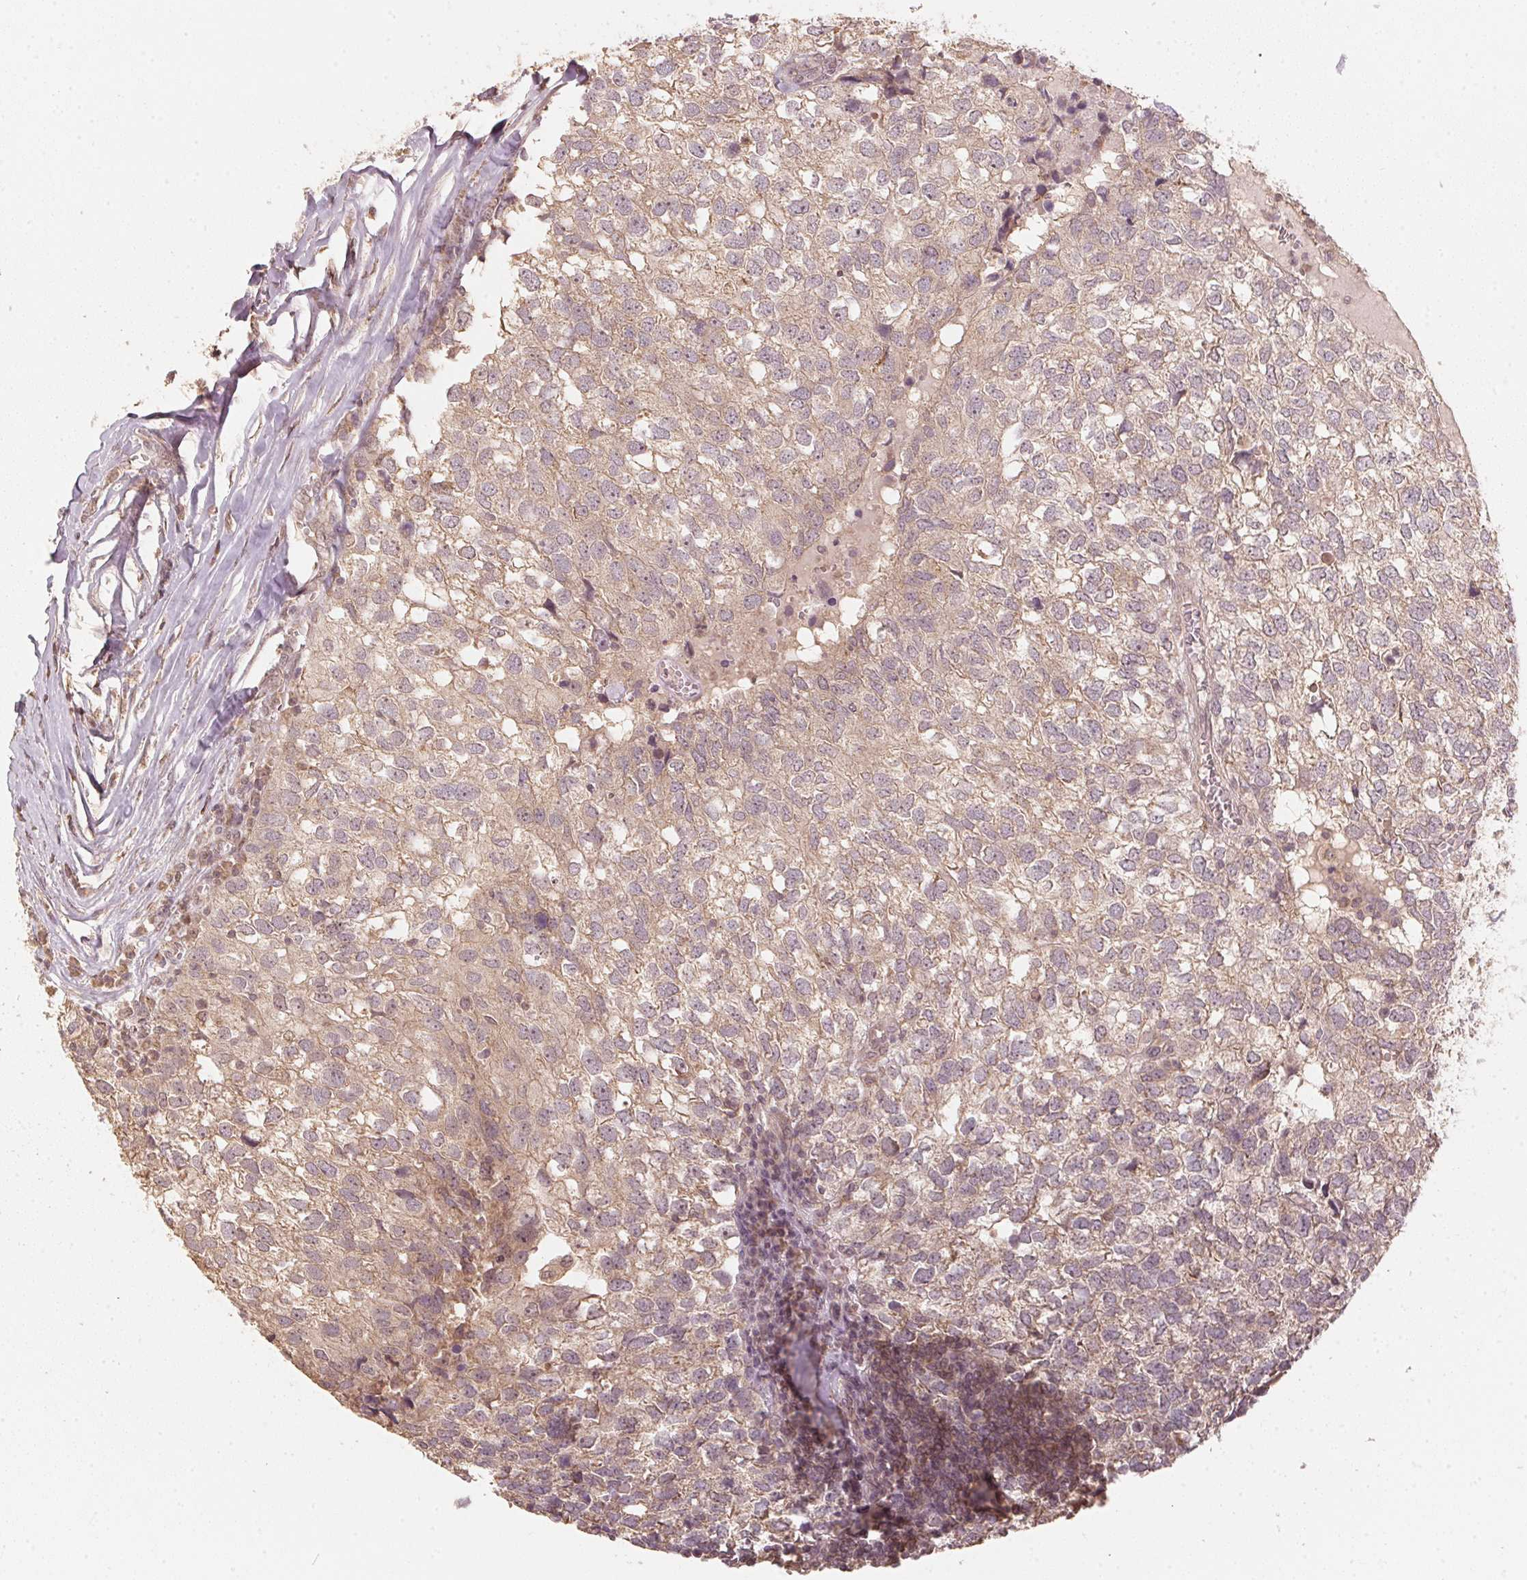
{"staining": {"intensity": "weak", "quantity": ">75%", "location": "cytoplasmic/membranous"}, "tissue": "breast cancer", "cell_type": "Tumor cells", "image_type": "cancer", "snomed": [{"axis": "morphology", "description": "Duct carcinoma"}, {"axis": "topography", "description": "Breast"}], "caption": "A brown stain highlights weak cytoplasmic/membranous staining of a protein in human breast cancer tumor cells.", "gene": "C2orf73", "patient": {"sex": "female", "age": 30}}